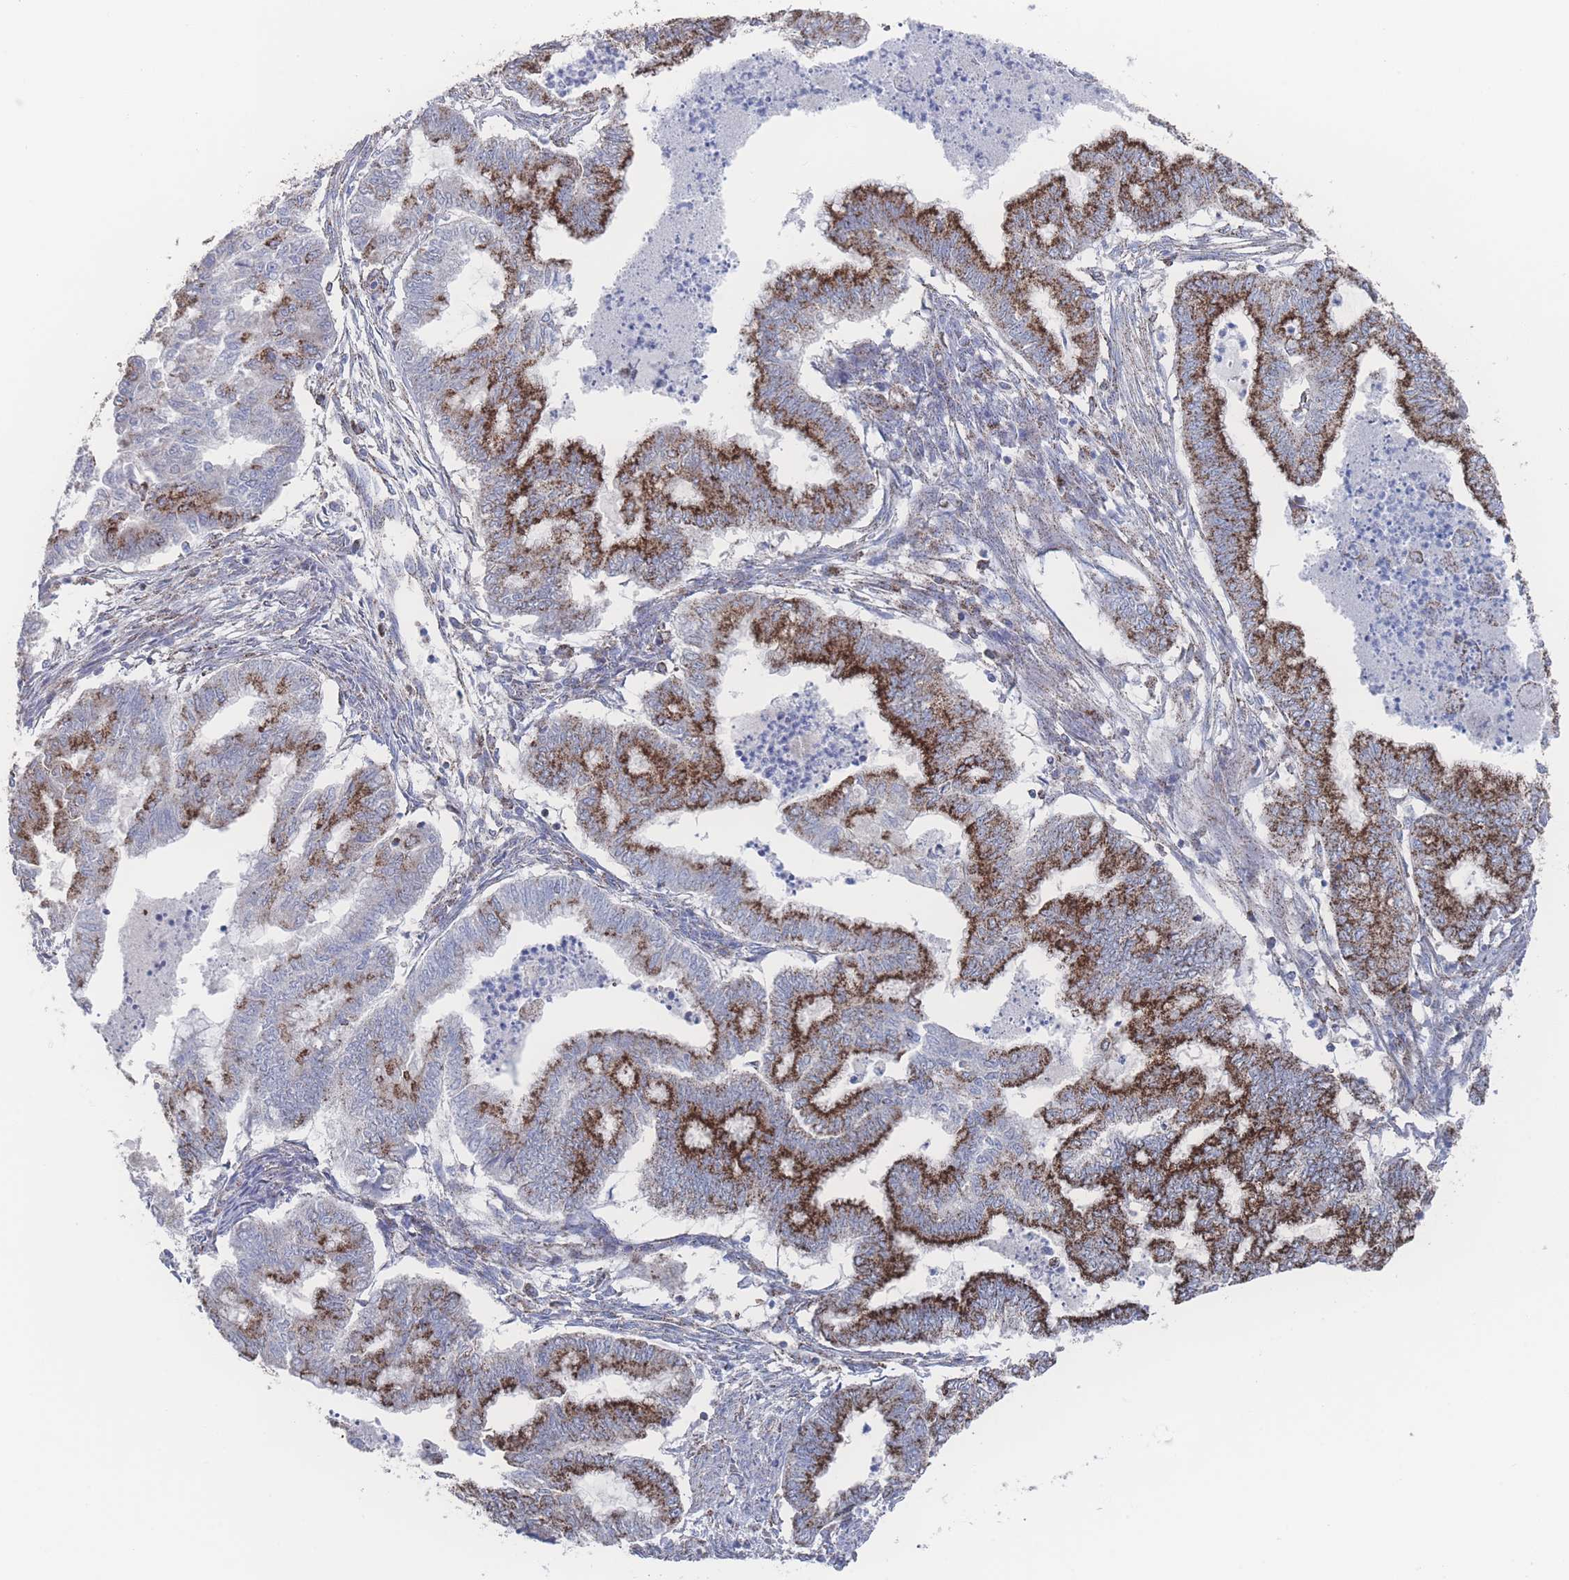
{"staining": {"intensity": "strong", "quantity": ">75%", "location": "cytoplasmic/membranous"}, "tissue": "endometrial cancer", "cell_type": "Tumor cells", "image_type": "cancer", "snomed": [{"axis": "morphology", "description": "Adenocarcinoma, NOS"}, {"axis": "topography", "description": "Endometrium"}], "caption": "This image displays endometrial cancer (adenocarcinoma) stained with immunohistochemistry (IHC) to label a protein in brown. The cytoplasmic/membranous of tumor cells show strong positivity for the protein. Nuclei are counter-stained blue.", "gene": "PEX14", "patient": {"sex": "female", "age": 79}}